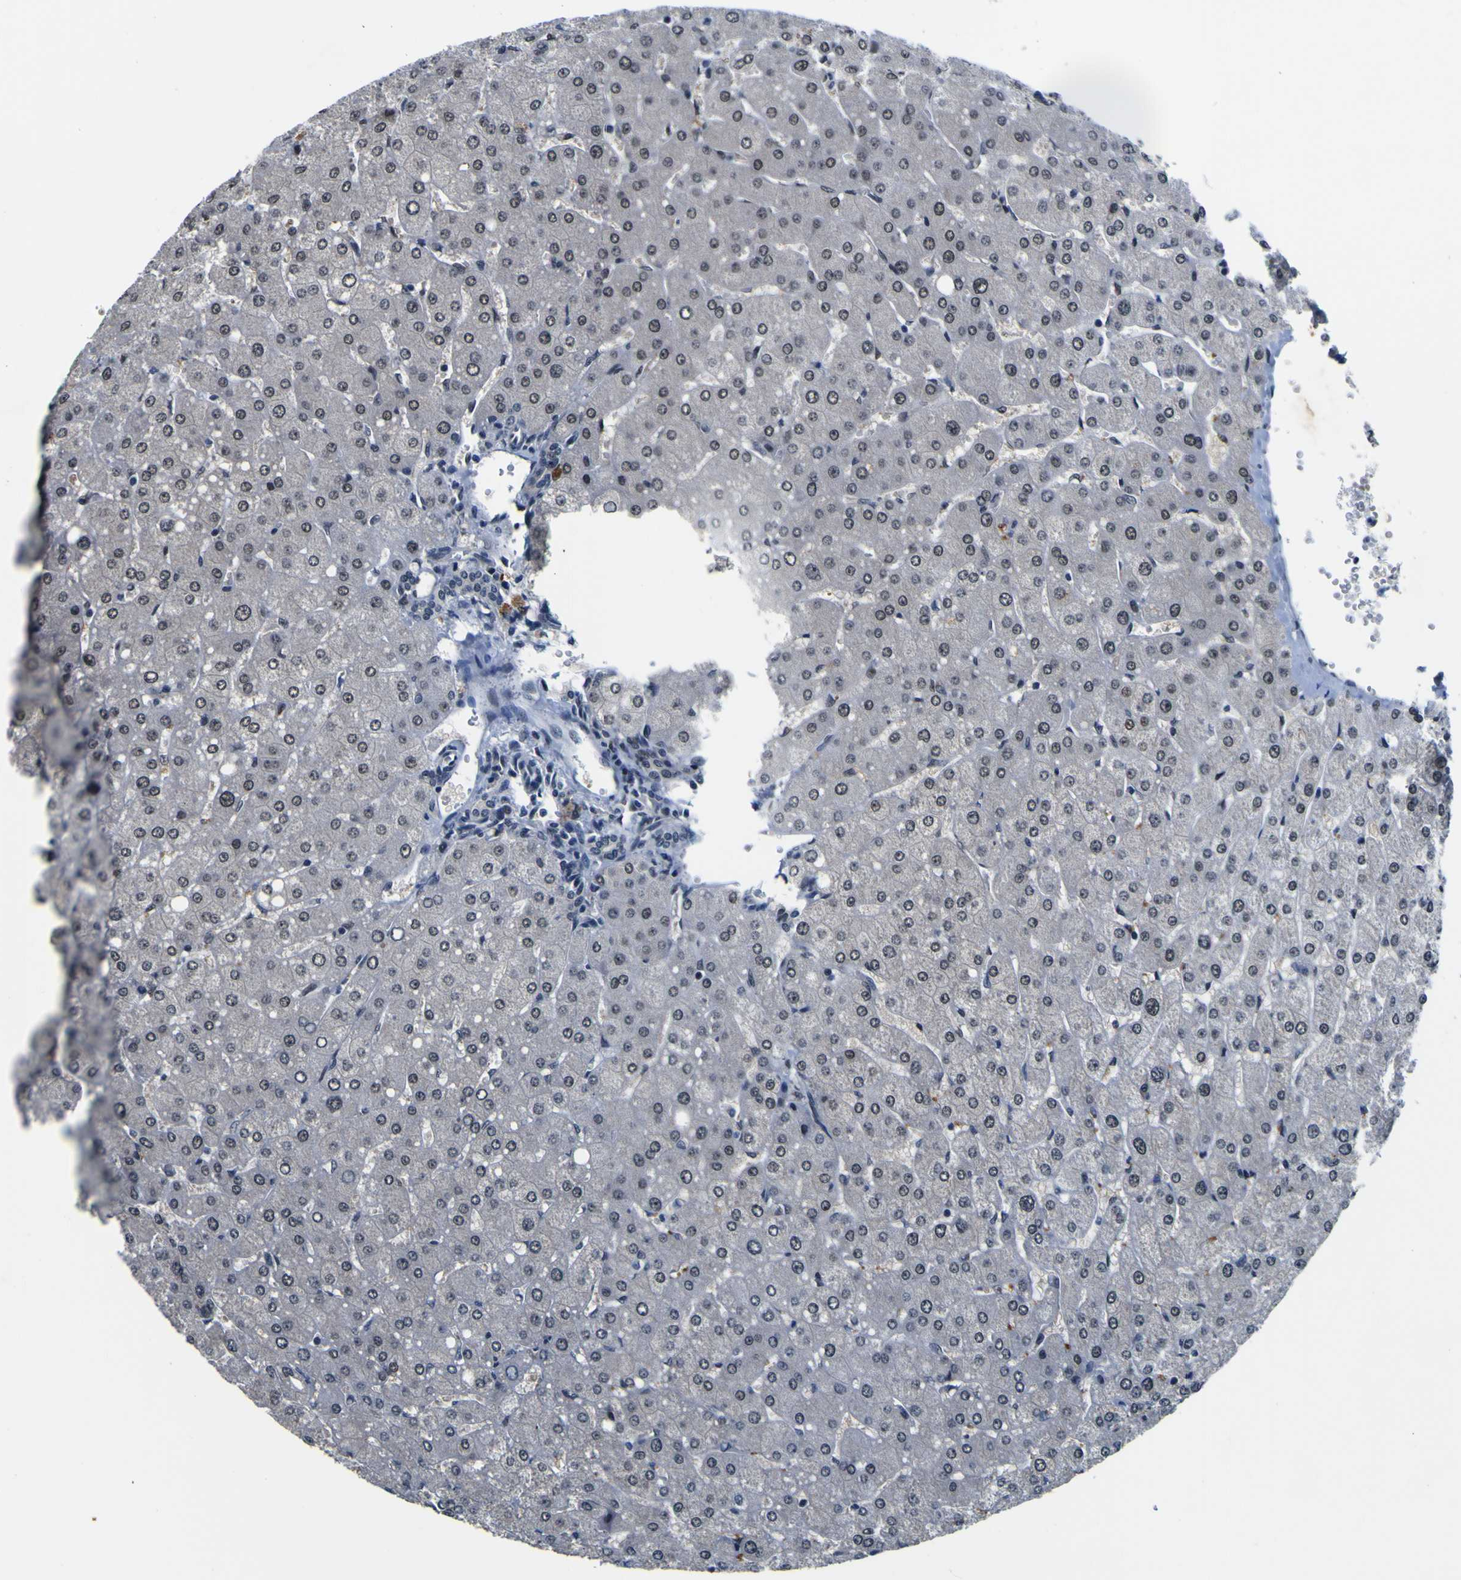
{"staining": {"intensity": "negative", "quantity": "none", "location": "none"}, "tissue": "liver", "cell_type": "Cholangiocytes", "image_type": "normal", "snomed": [{"axis": "morphology", "description": "Normal tissue, NOS"}, {"axis": "topography", "description": "Liver"}], "caption": "High power microscopy photomicrograph of an IHC histopathology image of unremarkable liver, revealing no significant positivity in cholangiocytes.", "gene": "CUL4B", "patient": {"sex": "male", "age": 55}}